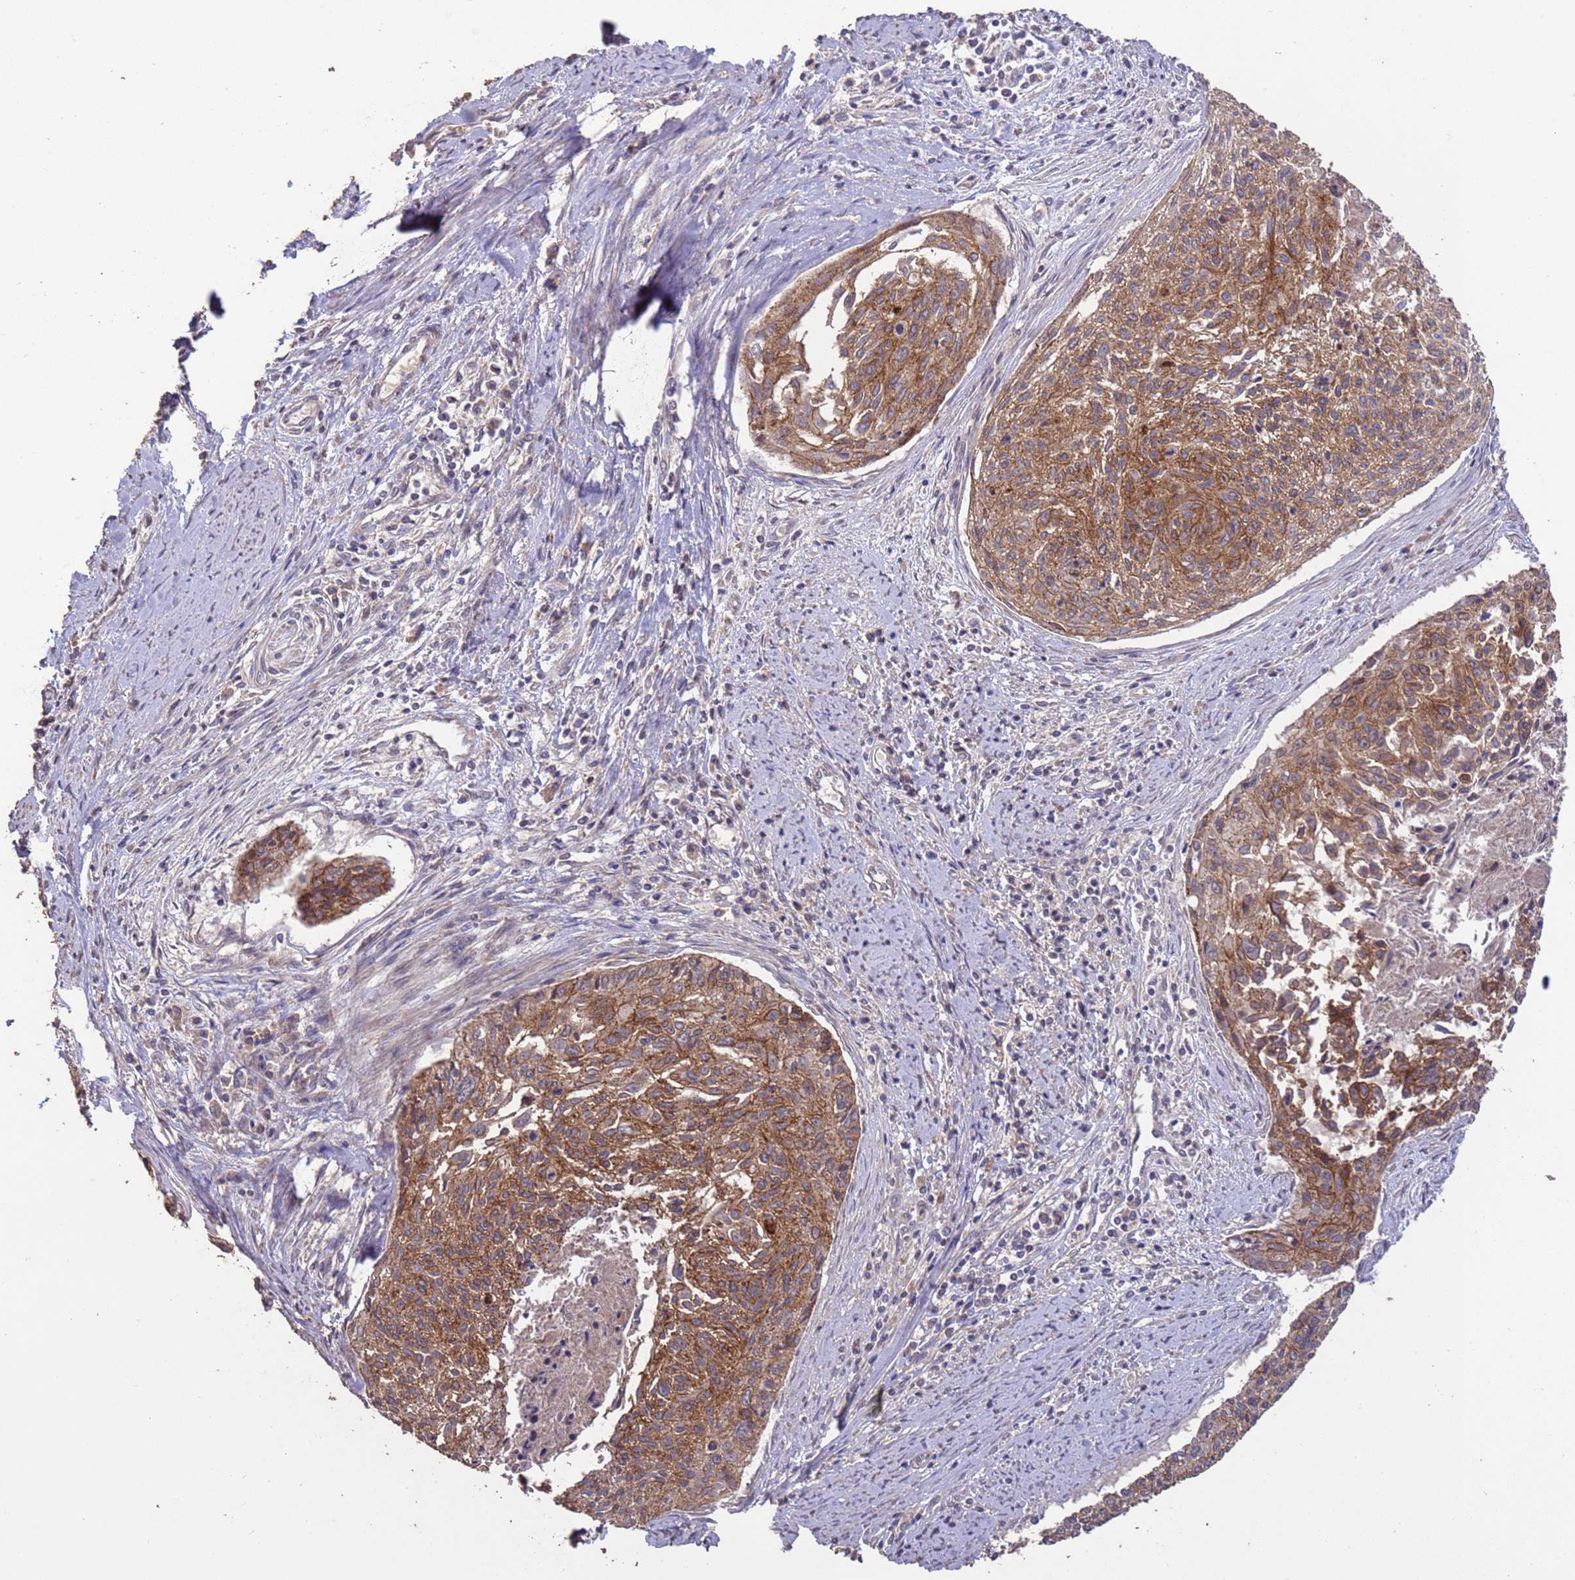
{"staining": {"intensity": "moderate", "quantity": ">75%", "location": "cytoplasmic/membranous"}, "tissue": "cervical cancer", "cell_type": "Tumor cells", "image_type": "cancer", "snomed": [{"axis": "morphology", "description": "Squamous cell carcinoma, NOS"}, {"axis": "topography", "description": "Cervix"}], "caption": "Immunohistochemical staining of human squamous cell carcinoma (cervical) demonstrates moderate cytoplasmic/membranous protein expression in about >75% of tumor cells.", "gene": "SLC9B2", "patient": {"sex": "female", "age": 55}}